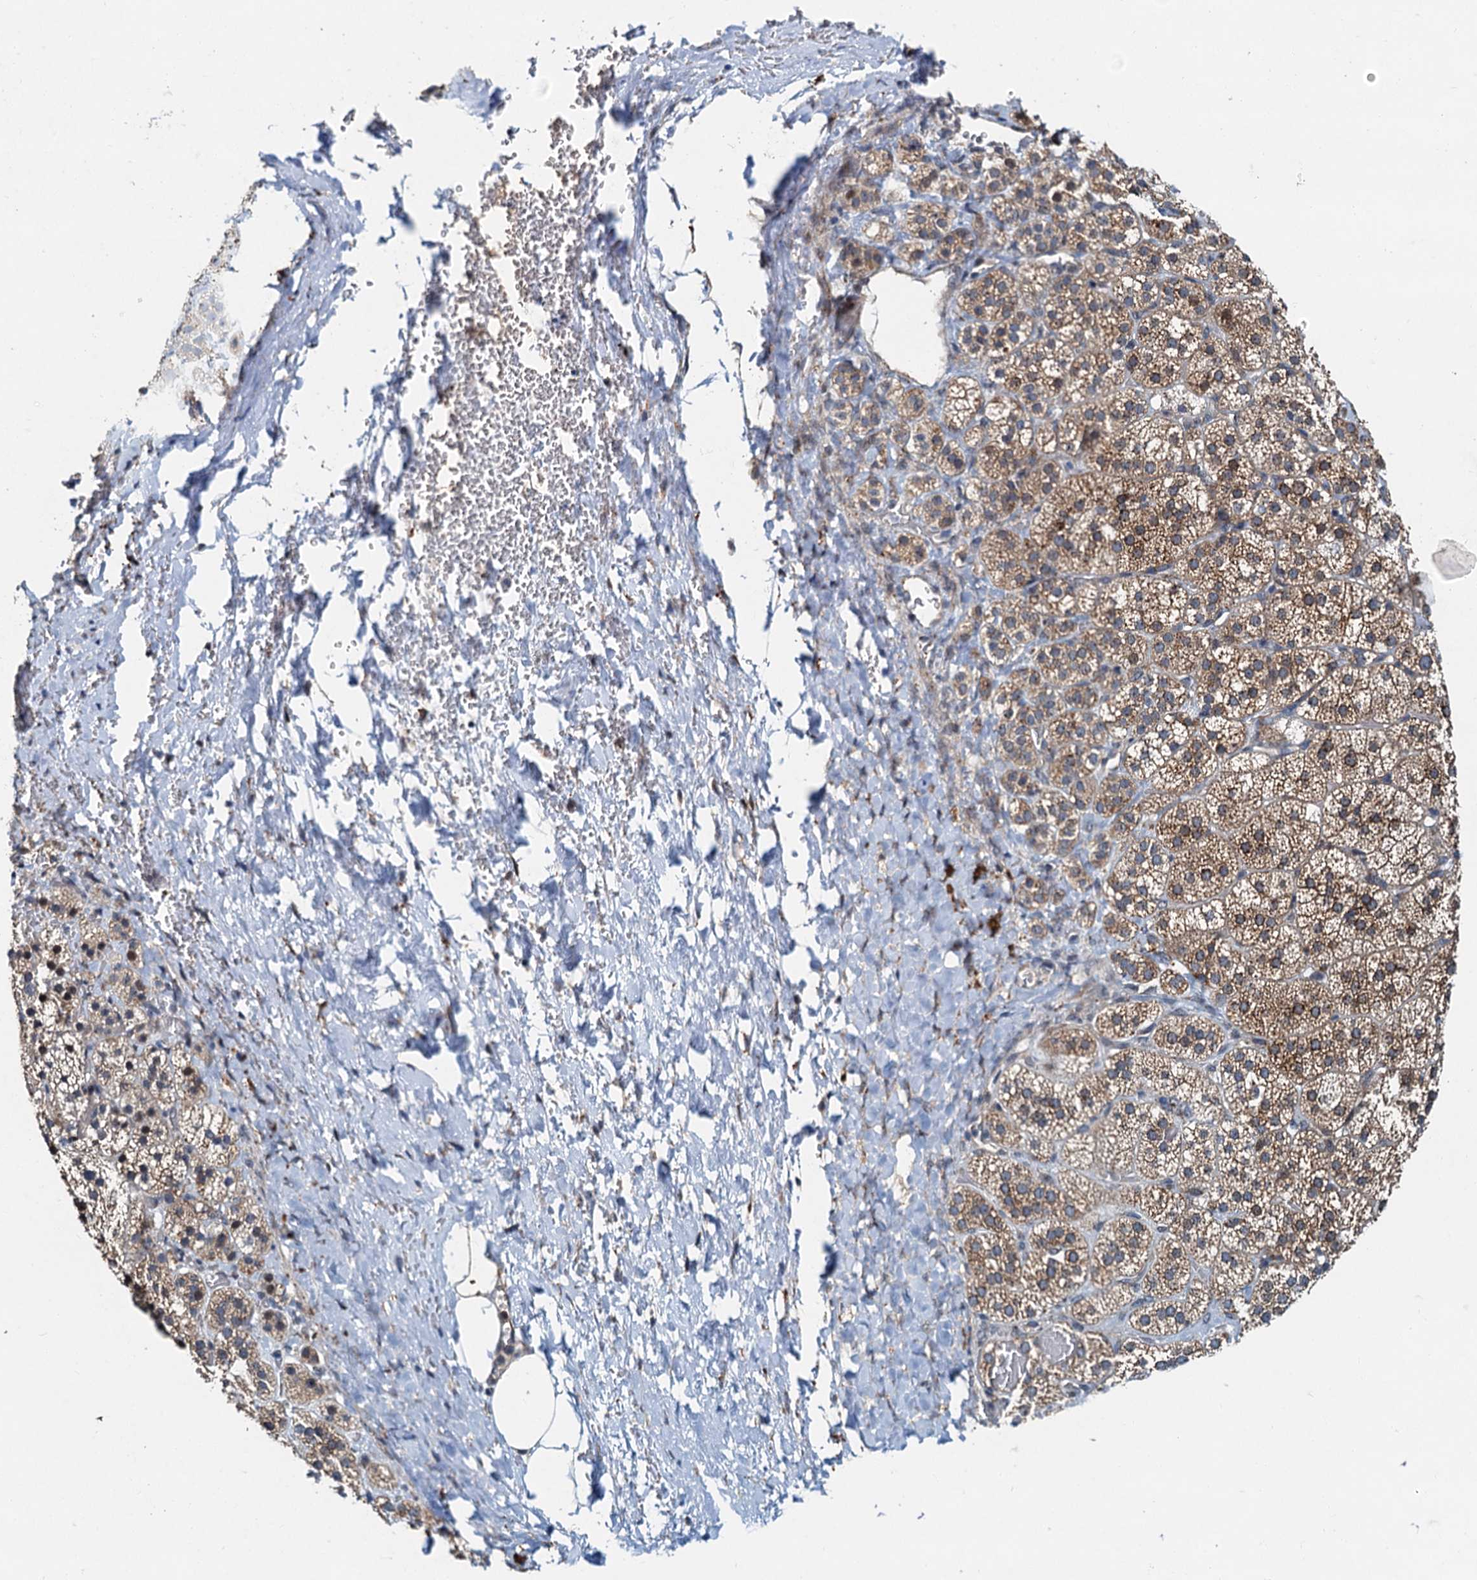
{"staining": {"intensity": "moderate", "quantity": ">75%", "location": "cytoplasmic/membranous,nuclear"}, "tissue": "adrenal gland", "cell_type": "Glandular cells", "image_type": "normal", "snomed": [{"axis": "morphology", "description": "Normal tissue, NOS"}, {"axis": "topography", "description": "Adrenal gland"}], "caption": "IHC (DAB) staining of benign human adrenal gland exhibits moderate cytoplasmic/membranous,nuclear protein expression in approximately >75% of glandular cells. The staining was performed using DAB, with brown indicating positive protein expression. Nuclei are stained blue with hematoxylin.", "gene": "DNAJC21", "patient": {"sex": "female", "age": 44}}